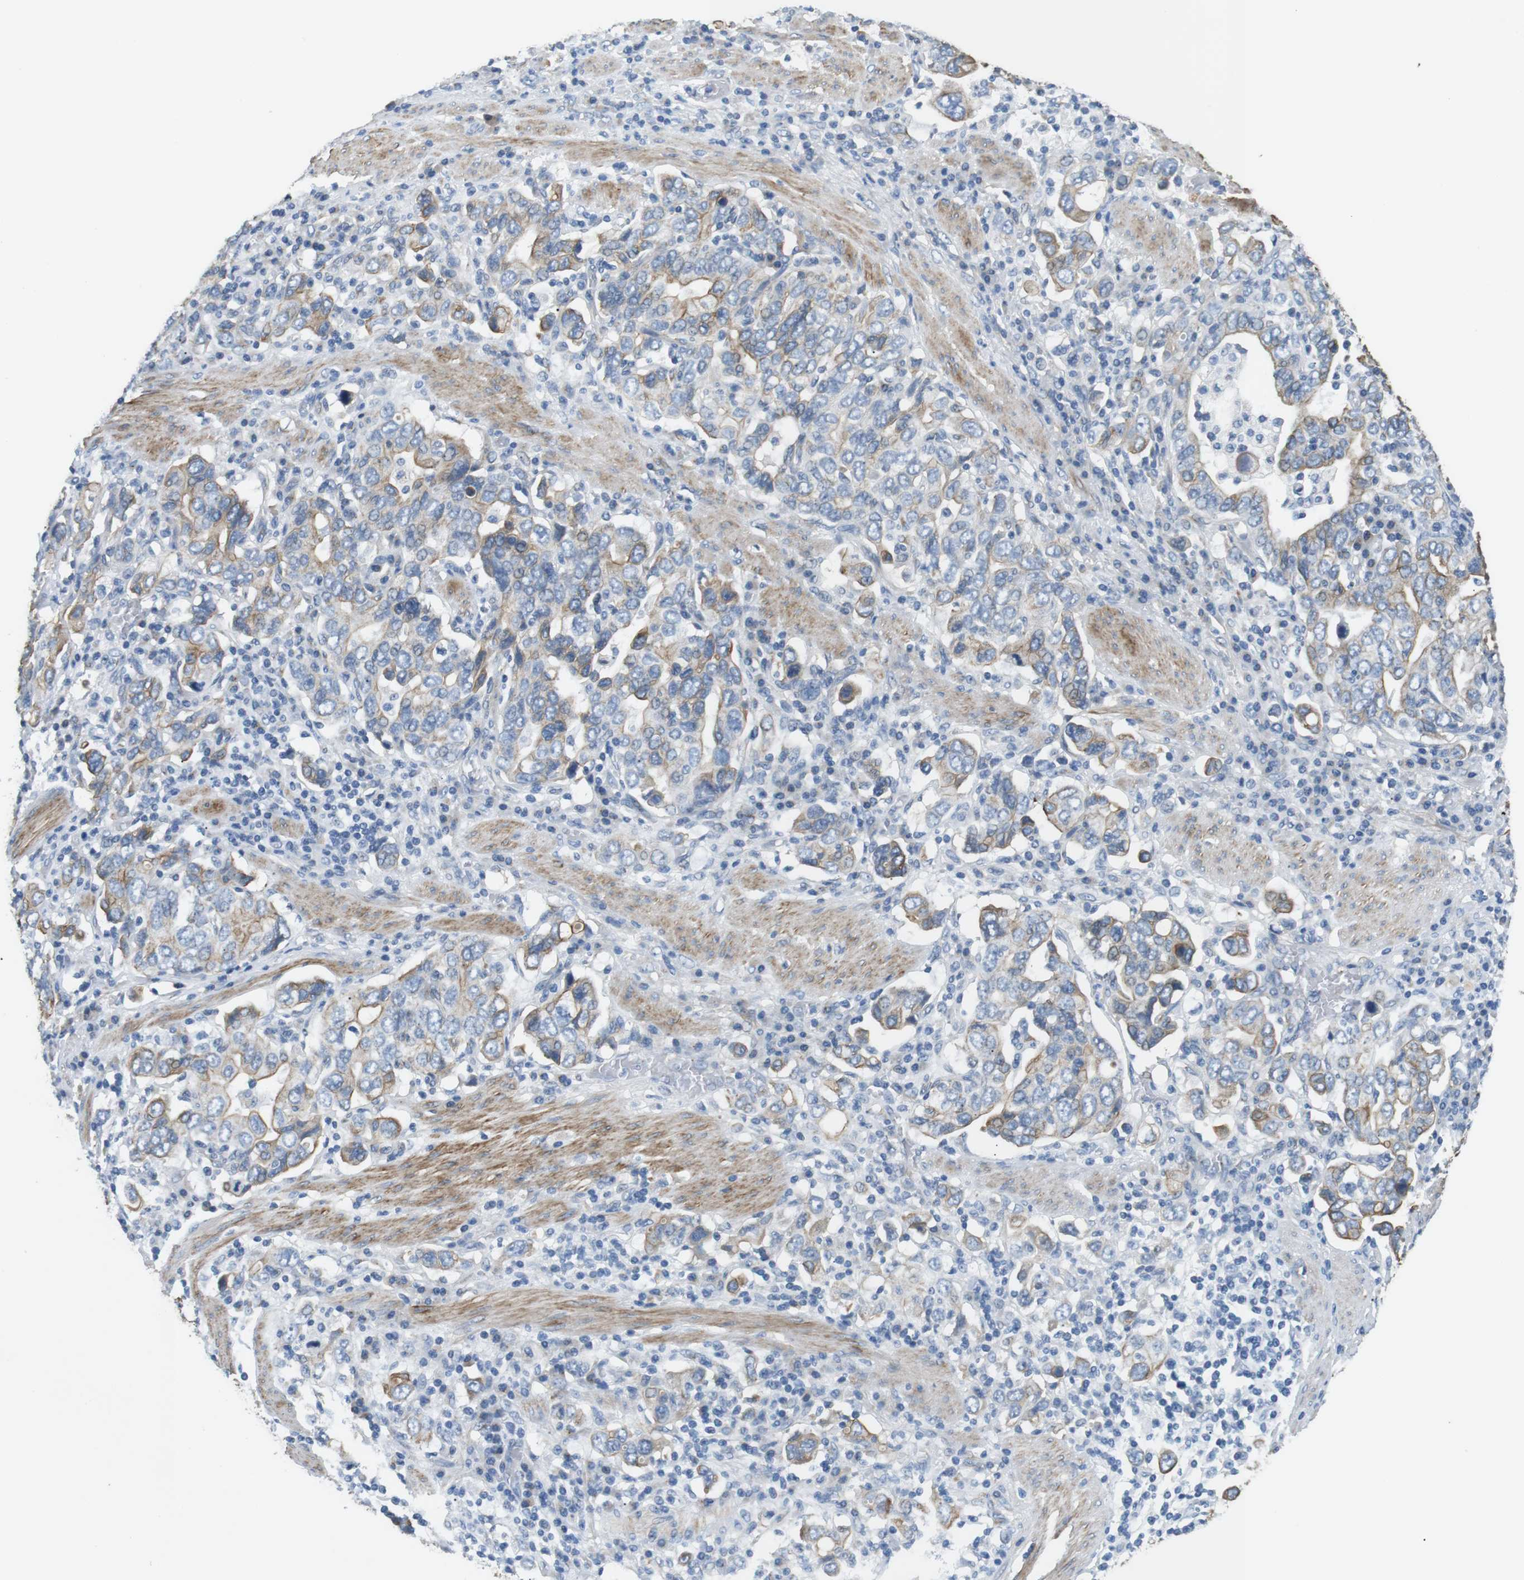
{"staining": {"intensity": "weak", "quantity": "25%-75%", "location": "cytoplasmic/membranous"}, "tissue": "stomach cancer", "cell_type": "Tumor cells", "image_type": "cancer", "snomed": [{"axis": "morphology", "description": "Adenocarcinoma, NOS"}, {"axis": "topography", "description": "Stomach, upper"}], "caption": "Immunohistochemical staining of adenocarcinoma (stomach) exhibits weak cytoplasmic/membranous protein positivity in approximately 25%-75% of tumor cells.", "gene": "UNC5CL", "patient": {"sex": "male", "age": 62}}